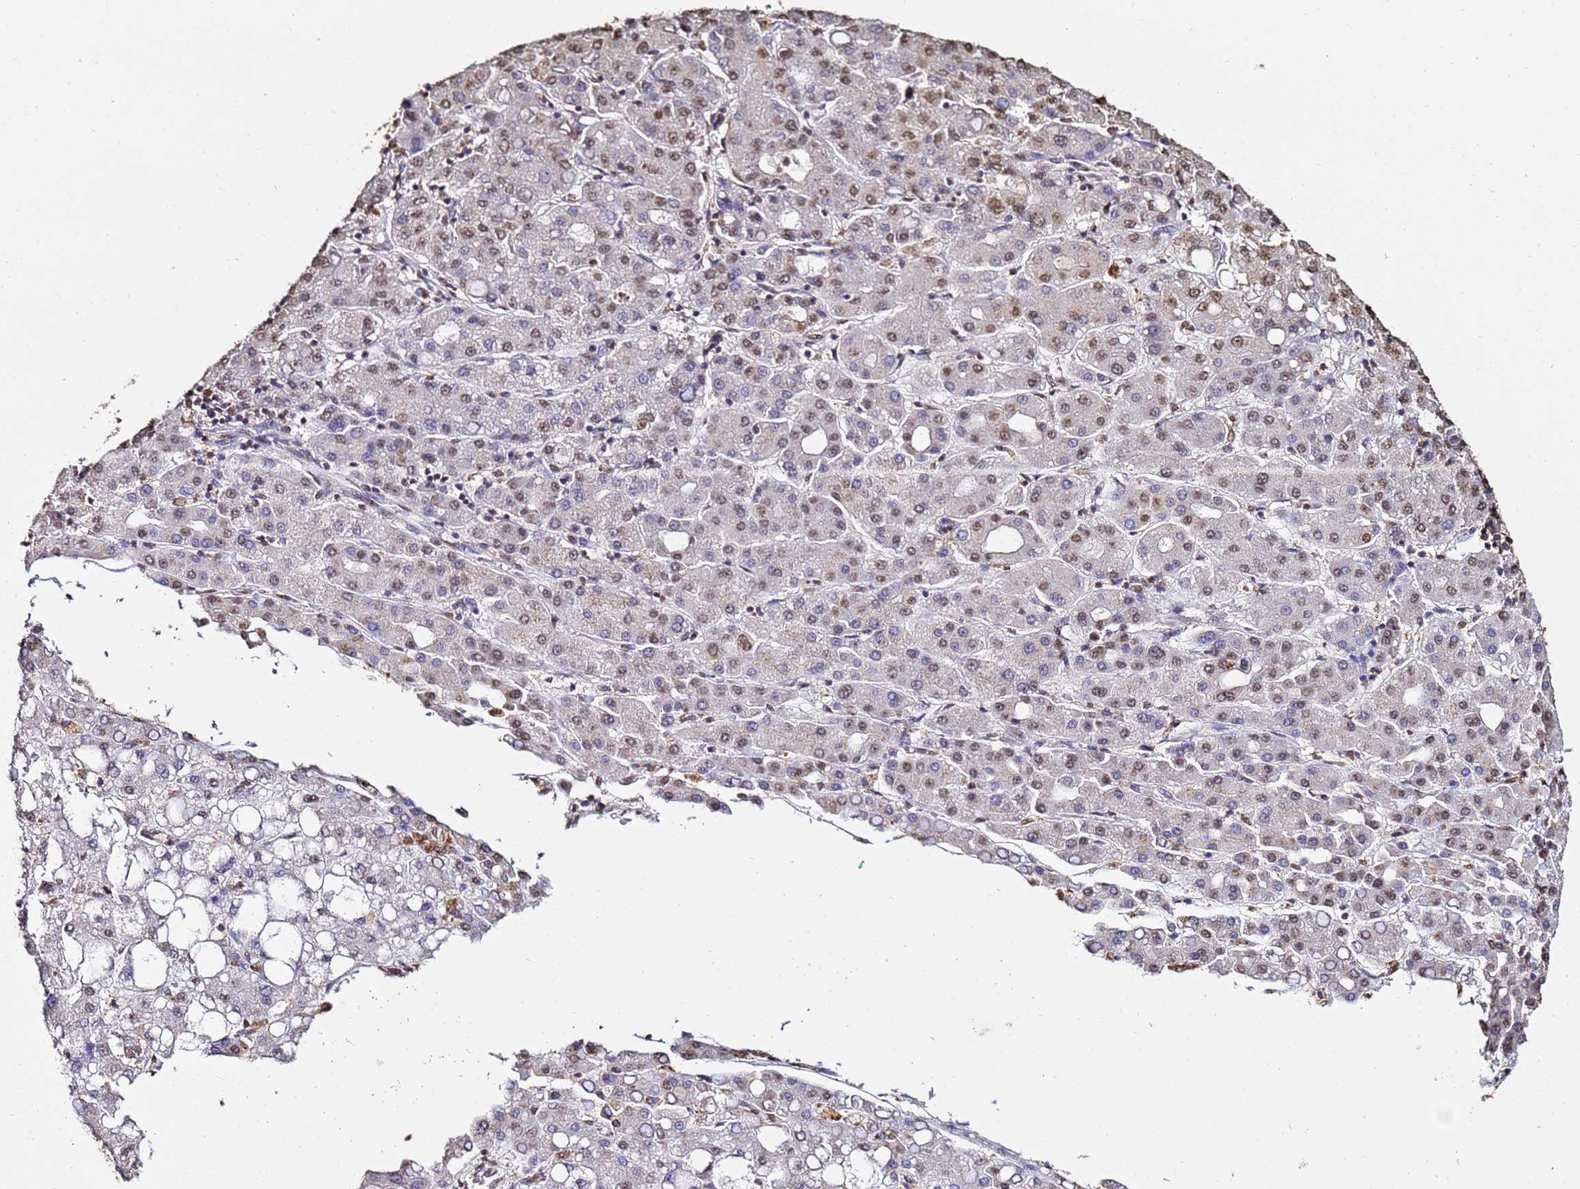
{"staining": {"intensity": "weak", "quantity": "25%-75%", "location": "nuclear"}, "tissue": "liver cancer", "cell_type": "Tumor cells", "image_type": "cancer", "snomed": [{"axis": "morphology", "description": "Carcinoma, Hepatocellular, NOS"}, {"axis": "topography", "description": "Liver"}], "caption": "Protein expression analysis of human liver hepatocellular carcinoma reveals weak nuclear positivity in approximately 25%-75% of tumor cells.", "gene": "TRIP6", "patient": {"sex": "male", "age": 65}}